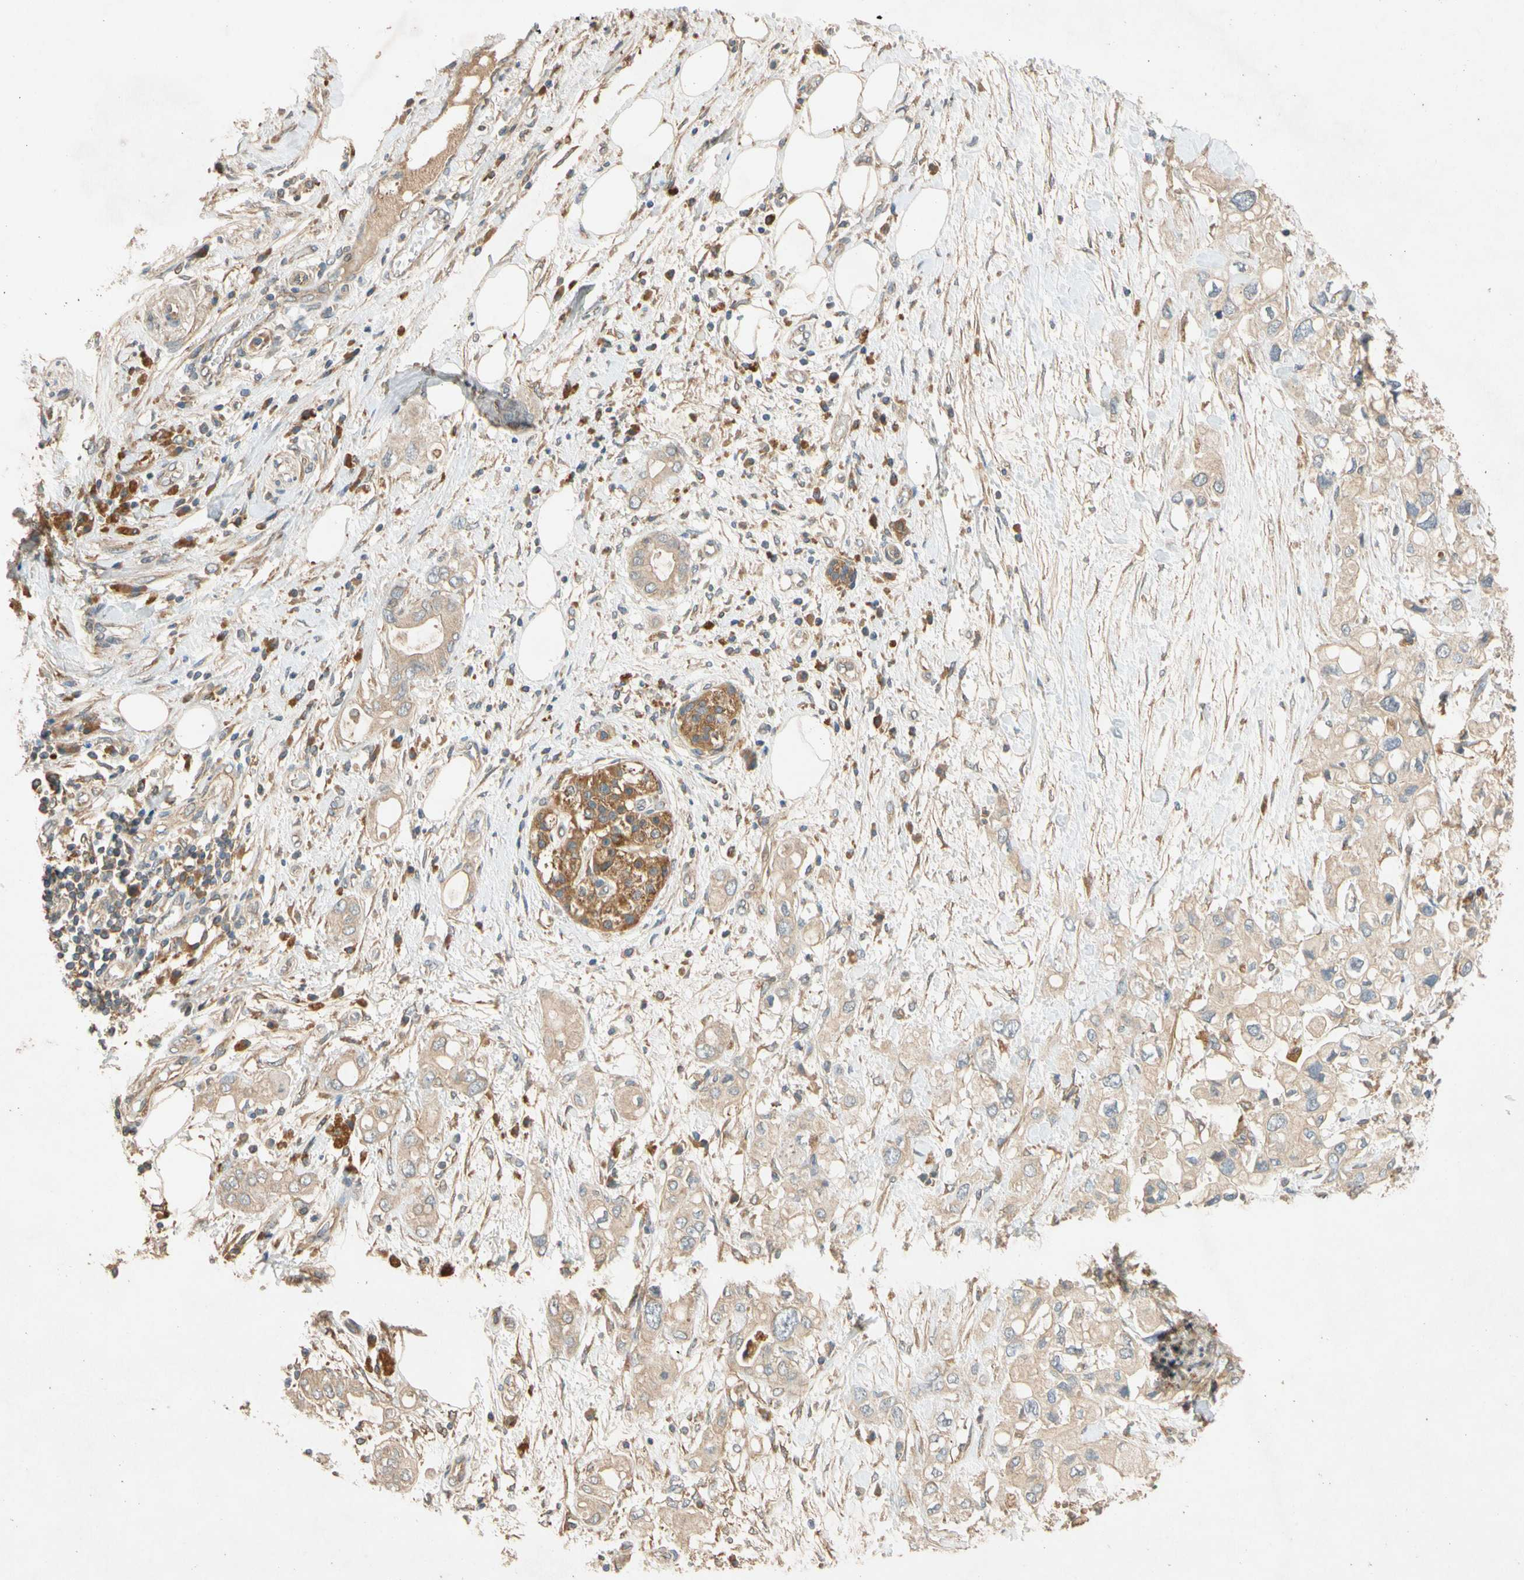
{"staining": {"intensity": "weak", "quantity": "<25%", "location": "cytoplasmic/membranous"}, "tissue": "pancreatic cancer", "cell_type": "Tumor cells", "image_type": "cancer", "snomed": [{"axis": "morphology", "description": "Adenocarcinoma, NOS"}, {"axis": "topography", "description": "Pancreas"}], "caption": "Photomicrograph shows no protein positivity in tumor cells of adenocarcinoma (pancreatic) tissue.", "gene": "USP46", "patient": {"sex": "female", "age": 56}}